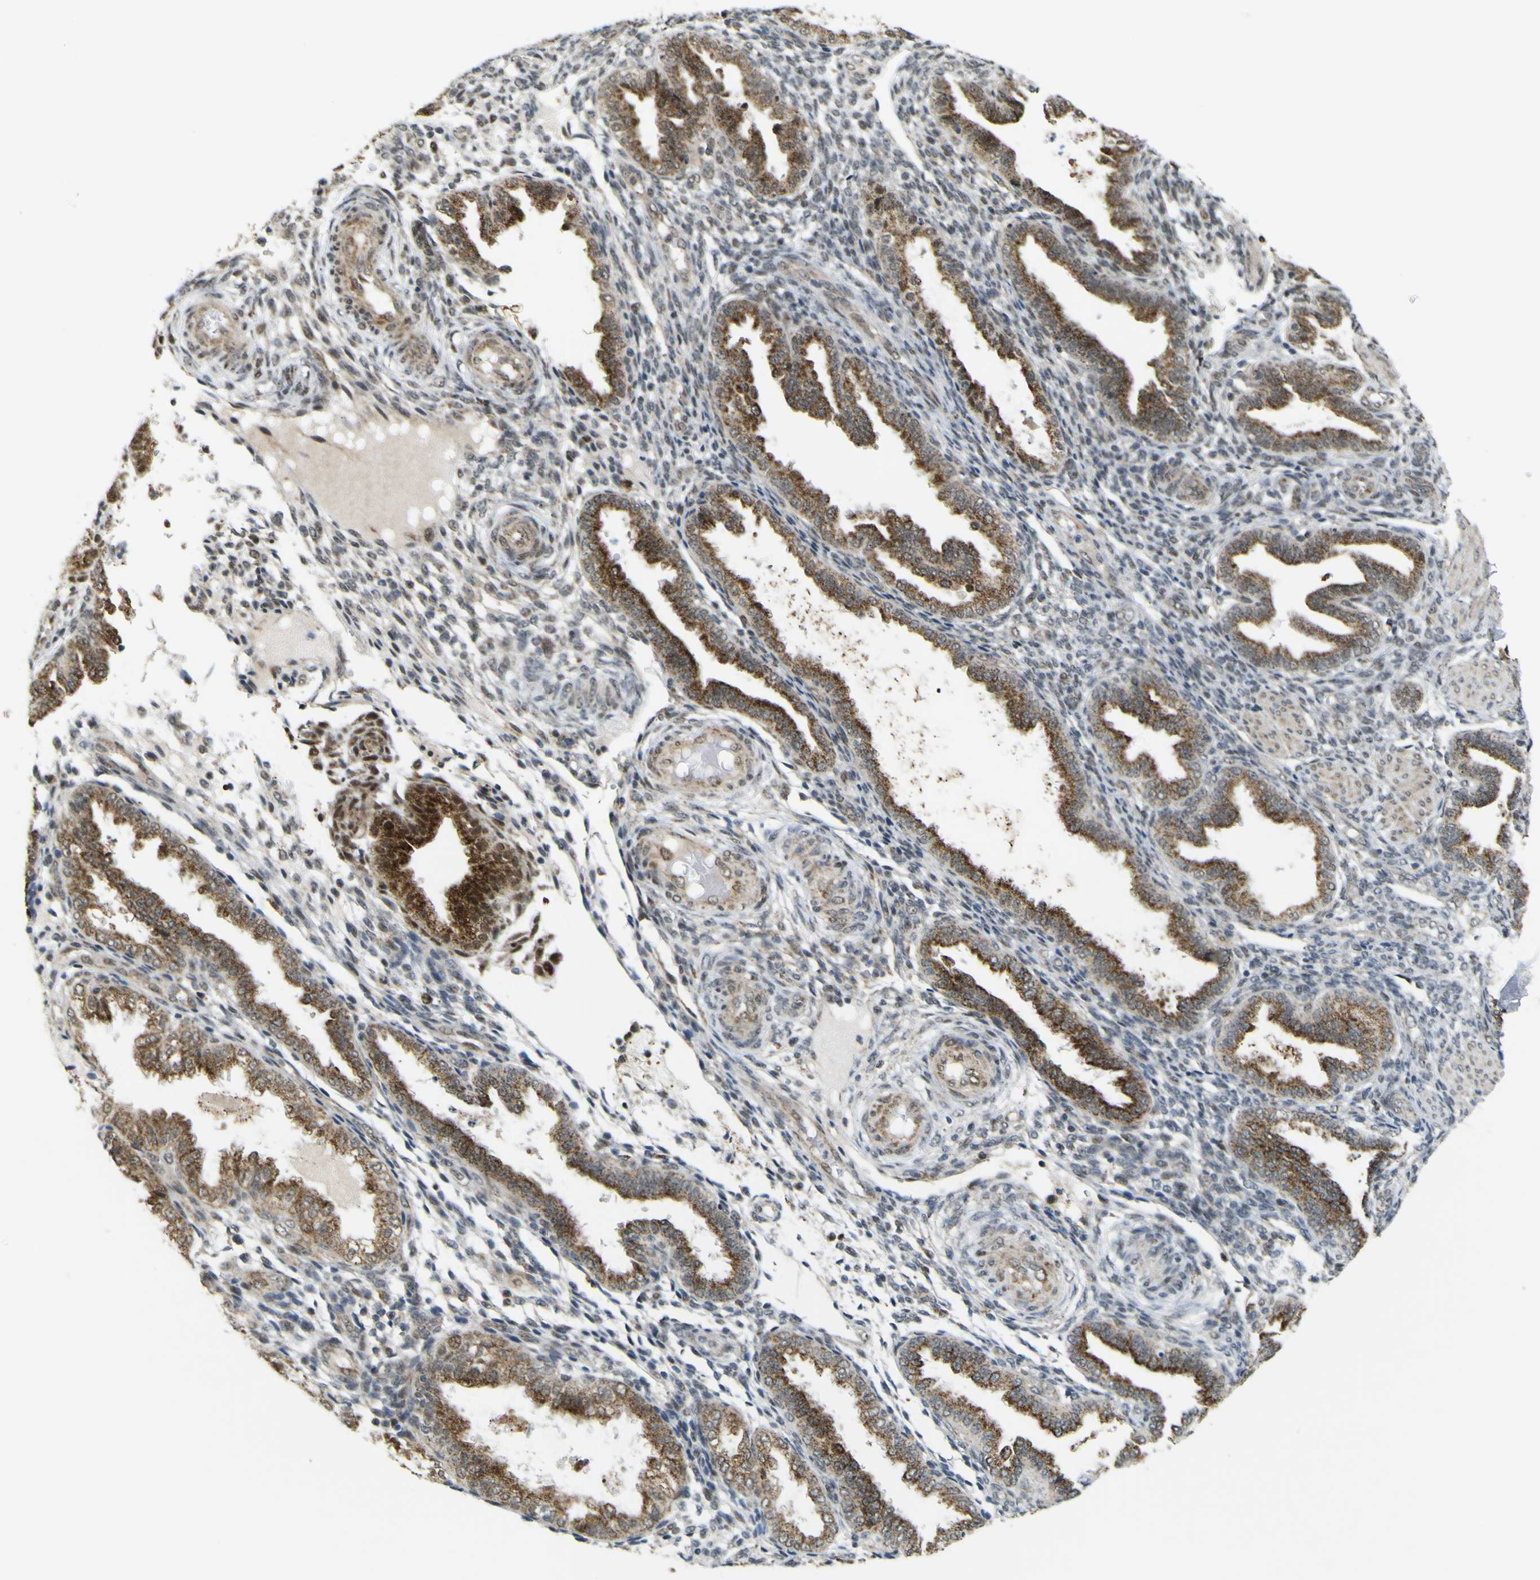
{"staining": {"intensity": "weak", "quantity": "<25%", "location": "cytoplasmic/membranous"}, "tissue": "endometrium", "cell_type": "Cells in endometrial stroma", "image_type": "normal", "snomed": [{"axis": "morphology", "description": "Normal tissue, NOS"}, {"axis": "topography", "description": "Endometrium"}], "caption": "The image displays no significant positivity in cells in endometrial stroma of endometrium.", "gene": "ACBD5", "patient": {"sex": "female", "age": 33}}